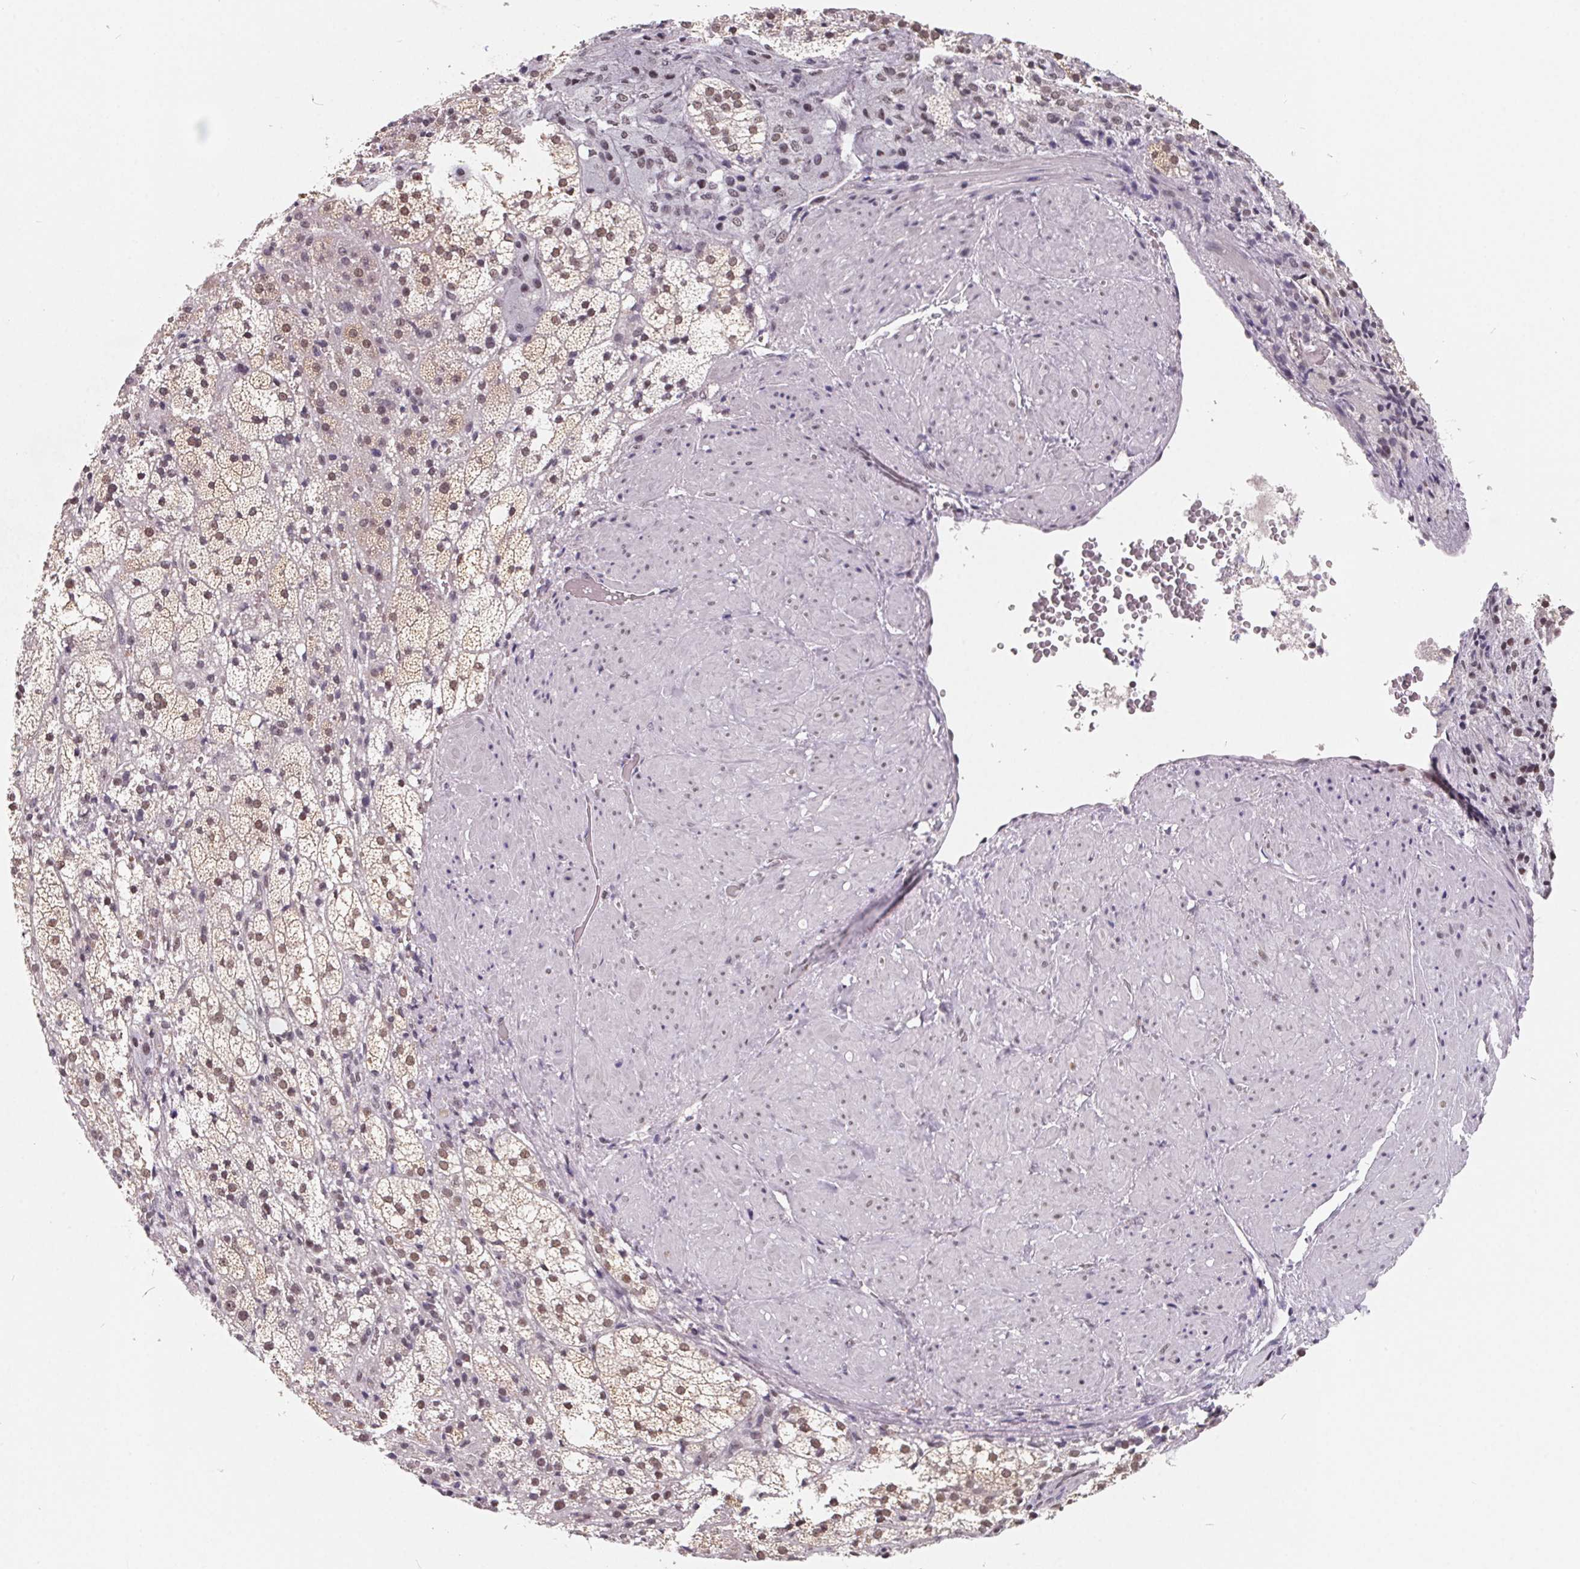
{"staining": {"intensity": "moderate", "quantity": ">75%", "location": "nuclear"}, "tissue": "adrenal gland", "cell_type": "Glandular cells", "image_type": "normal", "snomed": [{"axis": "morphology", "description": "Normal tissue, NOS"}, {"axis": "topography", "description": "Adrenal gland"}], "caption": "Moderate nuclear protein staining is seen in about >75% of glandular cells in adrenal gland. The protein of interest is stained brown, and the nuclei are stained in blue (DAB (3,3'-diaminobenzidine) IHC with brightfield microscopy, high magnification).", "gene": "TCERG1", "patient": {"sex": "male", "age": 53}}